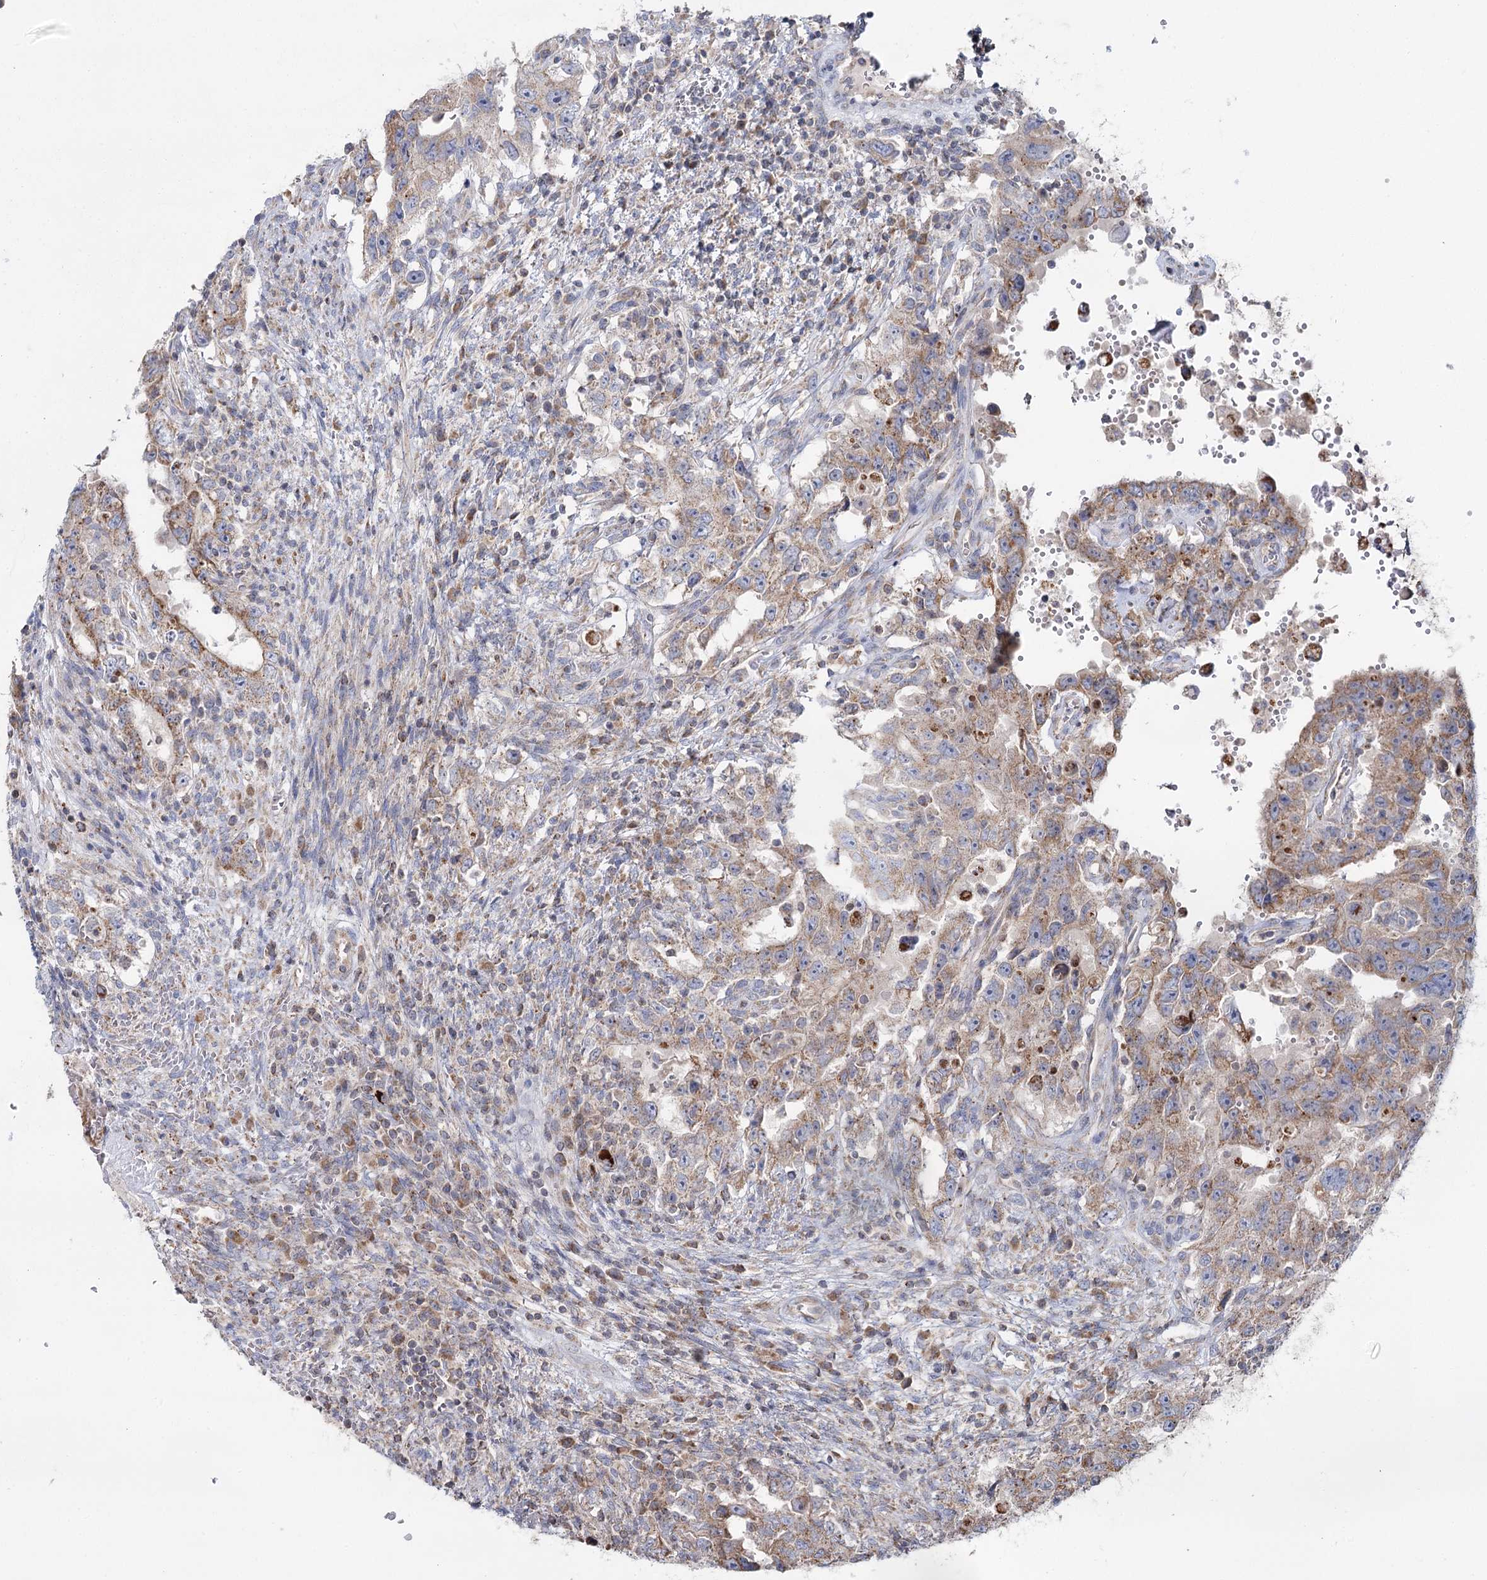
{"staining": {"intensity": "weak", "quantity": ">75%", "location": "cytoplasmic/membranous"}, "tissue": "testis cancer", "cell_type": "Tumor cells", "image_type": "cancer", "snomed": [{"axis": "morphology", "description": "Carcinoma, Embryonal, NOS"}, {"axis": "topography", "description": "Testis"}], "caption": "Immunohistochemistry (IHC) of human testis cancer exhibits low levels of weak cytoplasmic/membranous staining in approximately >75% of tumor cells. (DAB (3,3'-diaminobenzidine) = brown stain, brightfield microscopy at high magnification).", "gene": "ACOX2", "patient": {"sex": "male", "age": 26}}